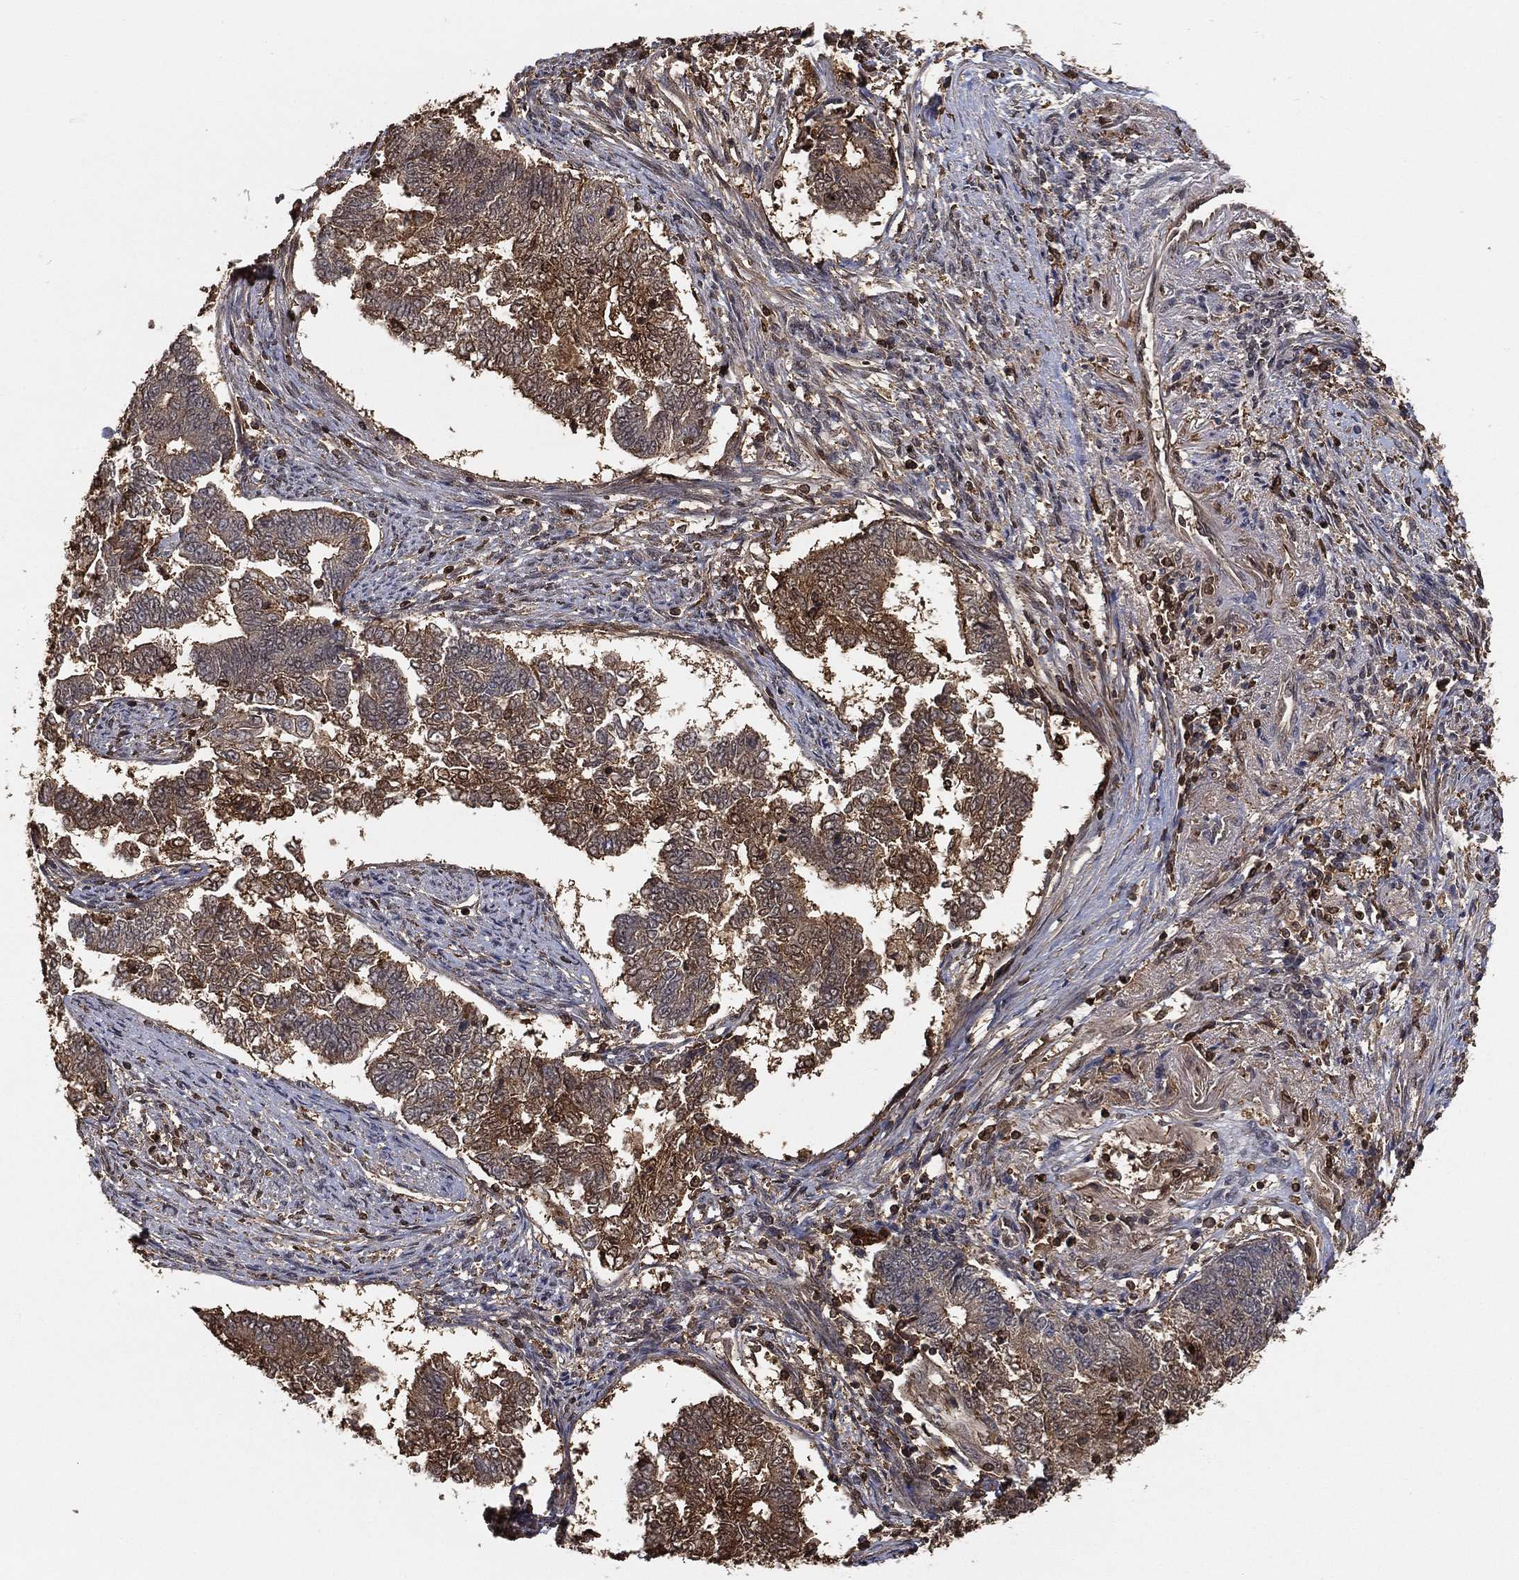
{"staining": {"intensity": "moderate", "quantity": "25%-75%", "location": "cytoplasmic/membranous"}, "tissue": "endometrial cancer", "cell_type": "Tumor cells", "image_type": "cancer", "snomed": [{"axis": "morphology", "description": "Adenocarcinoma, NOS"}, {"axis": "topography", "description": "Endometrium"}], "caption": "Endometrial adenocarcinoma tissue shows moderate cytoplasmic/membranous staining in about 25%-75% of tumor cells", "gene": "CRYL1", "patient": {"sex": "female", "age": 65}}